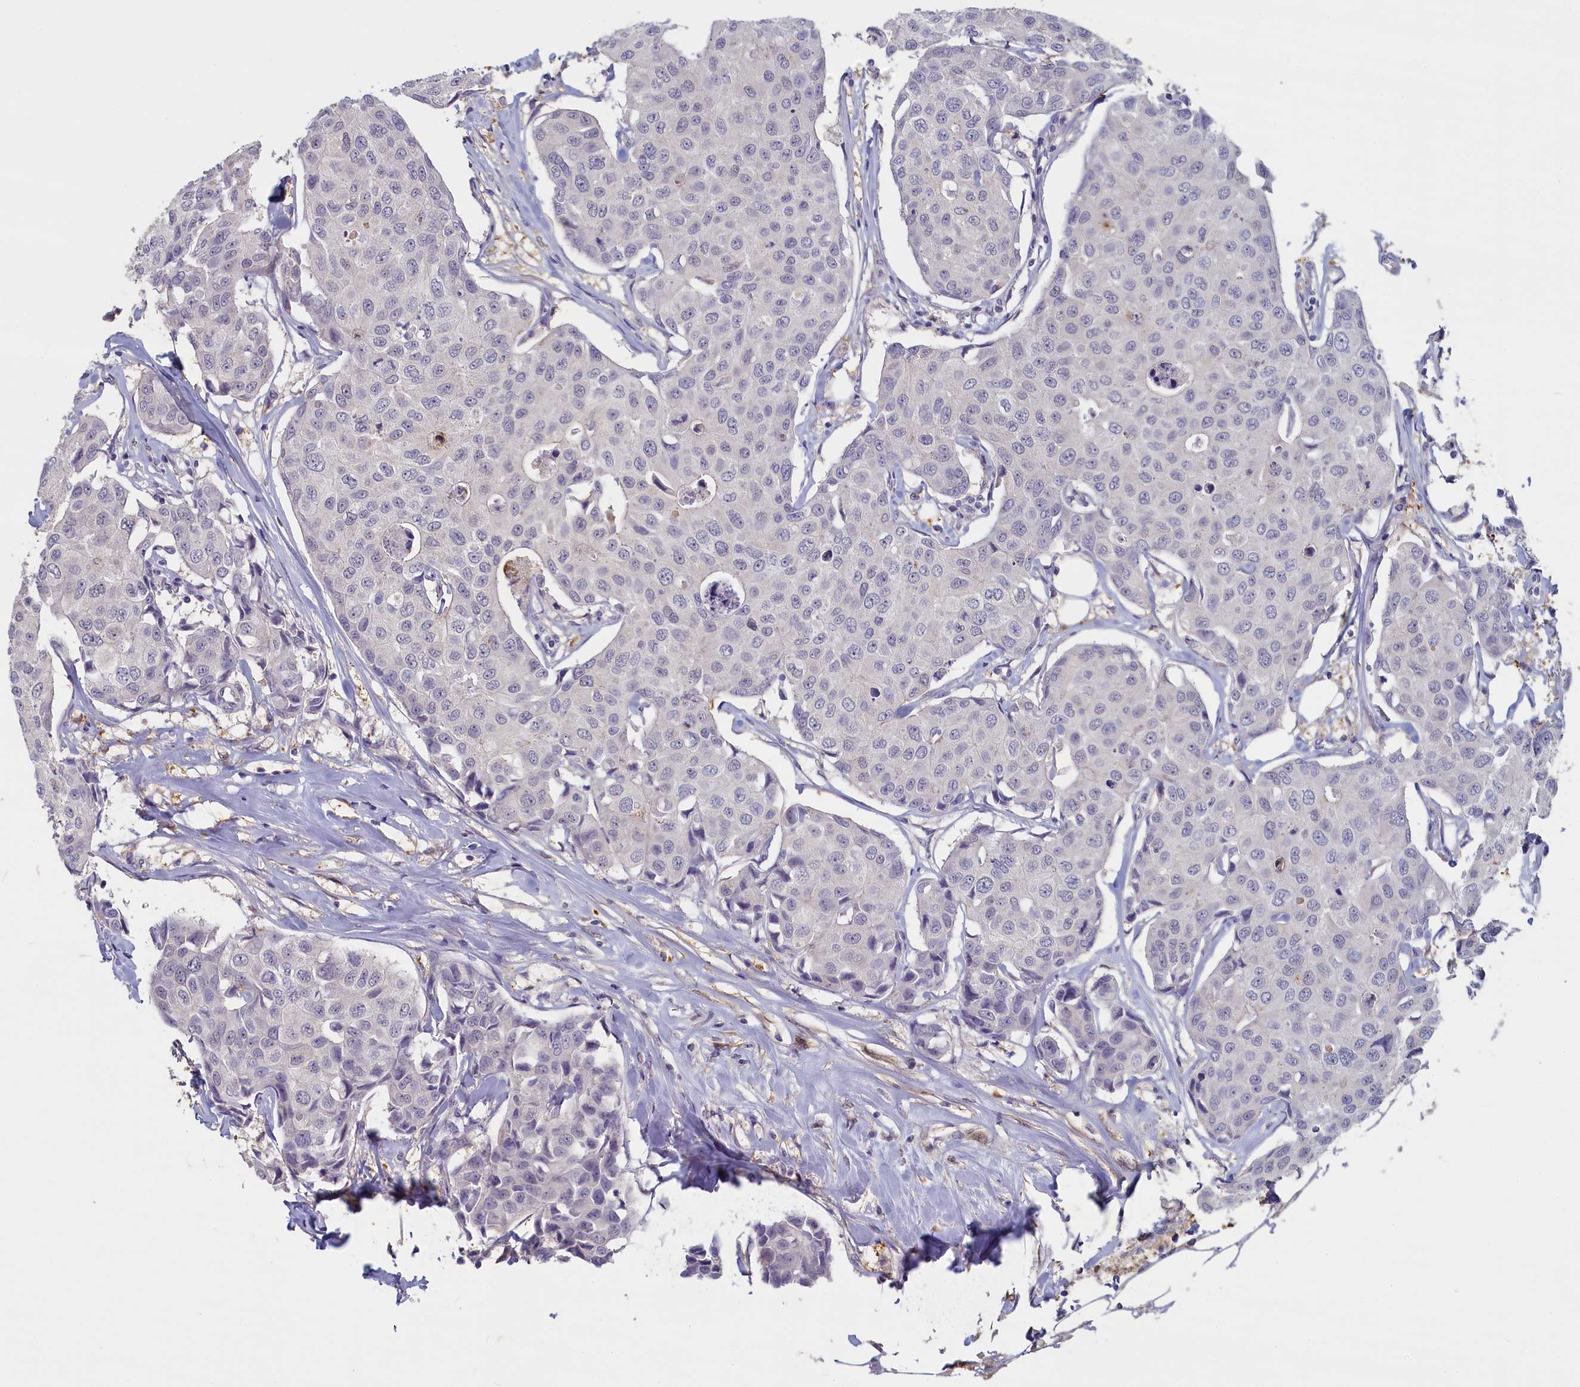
{"staining": {"intensity": "negative", "quantity": "none", "location": "none"}, "tissue": "breast cancer", "cell_type": "Tumor cells", "image_type": "cancer", "snomed": [{"axis": "morphology", "description": "Duct carcinoma"}, {"axis": "topography", "description": "Breast"}], "caption": "DAB (3,3'-diaminobenzidine) immunohistochemical staining of human breast cancer (infiltrating ductal carcinoma) reveals no significant positivity in tumor cells.", "gene": "UCHL3", "patient": {"sex": "female", "age": 80}}